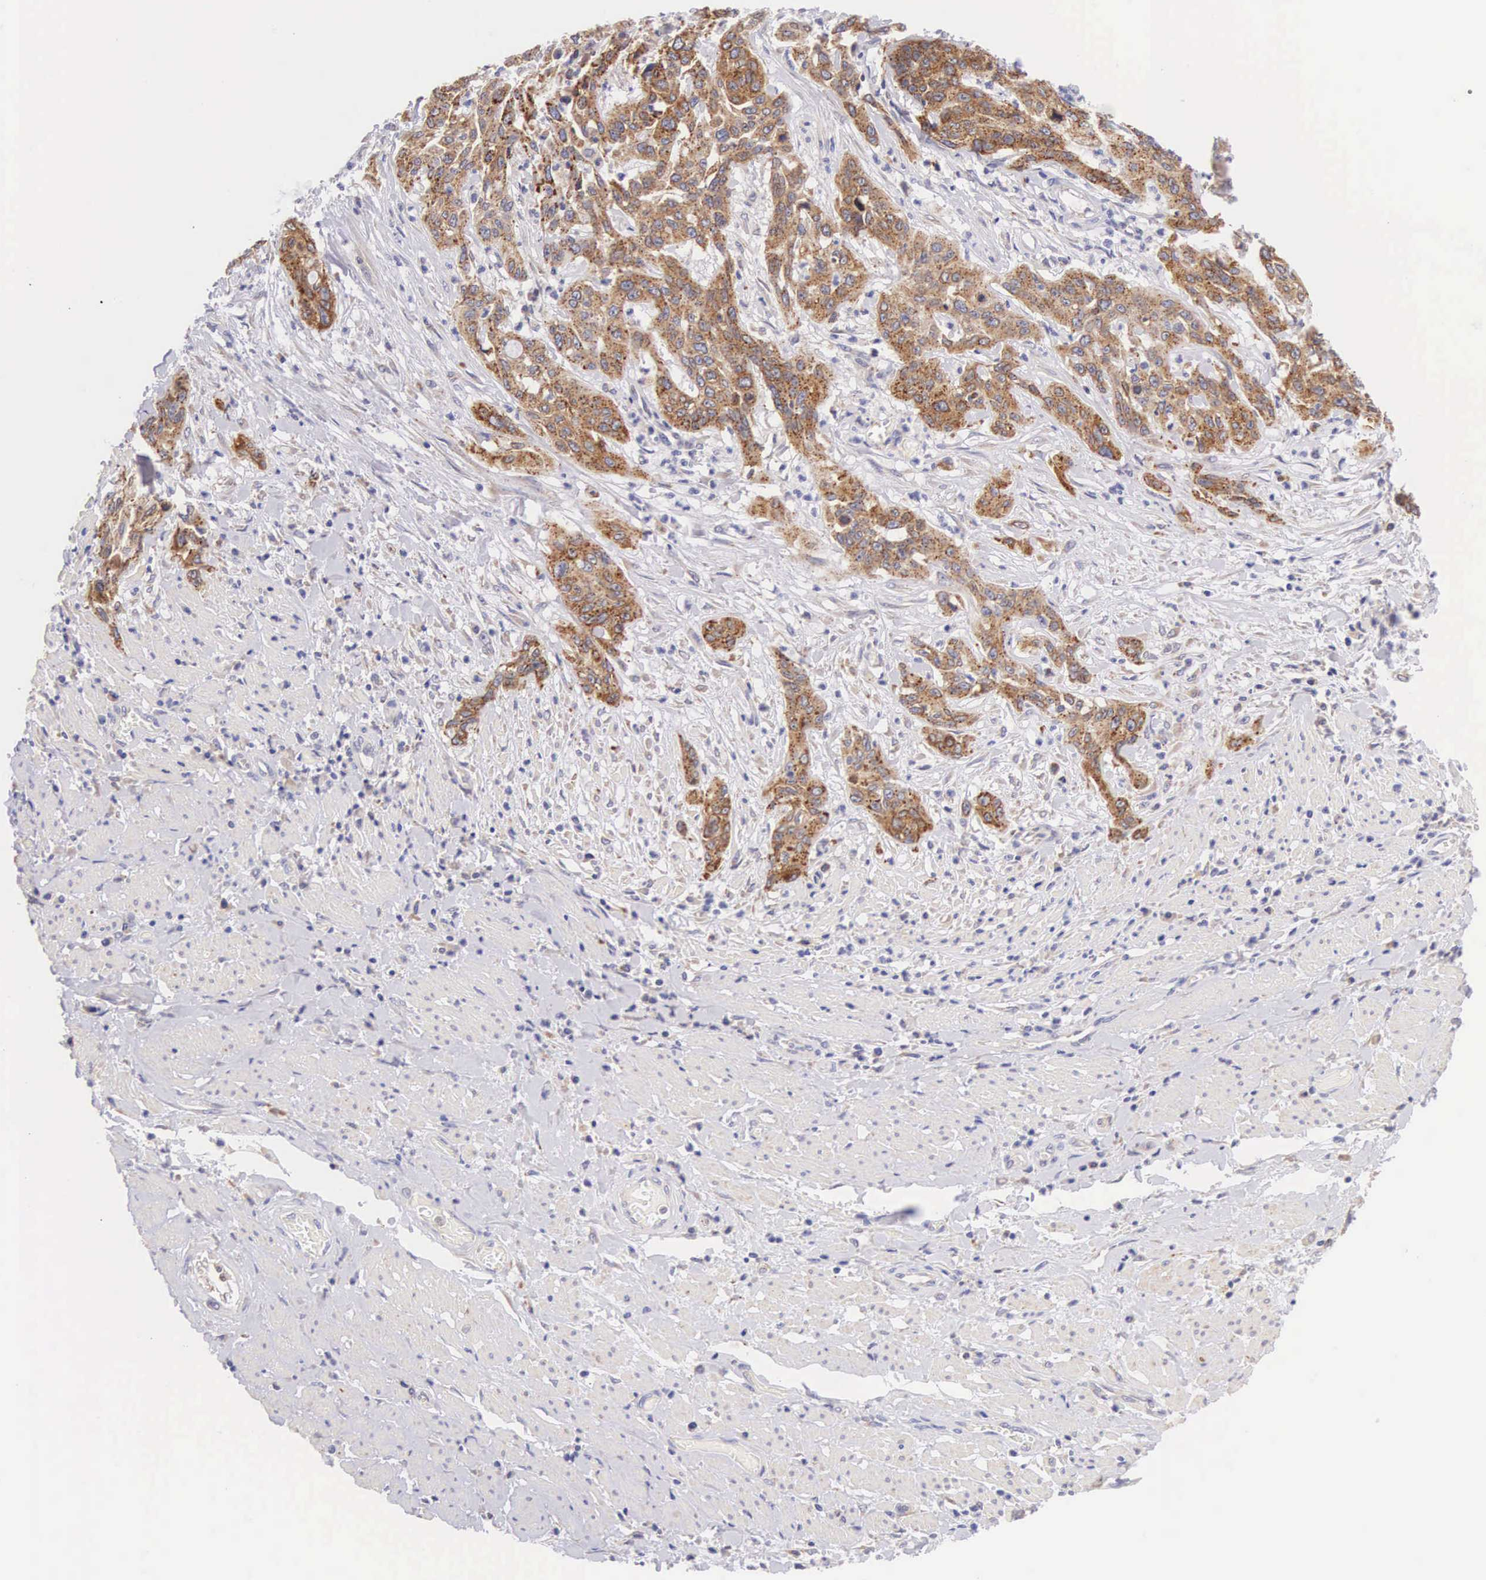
{"staining": {"intensity": "moderate", "quantity": ">75%", "location": "cytoplasmic/membranous"}, "tissue": "cervical cancer", "cell_type": "Tumor cells", "image_type": "cancer", "snomed": [{"axis": "morphology", "description": "Squamous cell carcinoma, NOS"}, {"axis": "topography", "description": "Cervix"}], "caption": "Brown immunohistochemical staining in cervical cancer reveals moderate cytoplasmic/membranous staining in about >75% of tumor cells.", "gene": "NSDHL", "patient": {"sex": "female", "age": 41}}